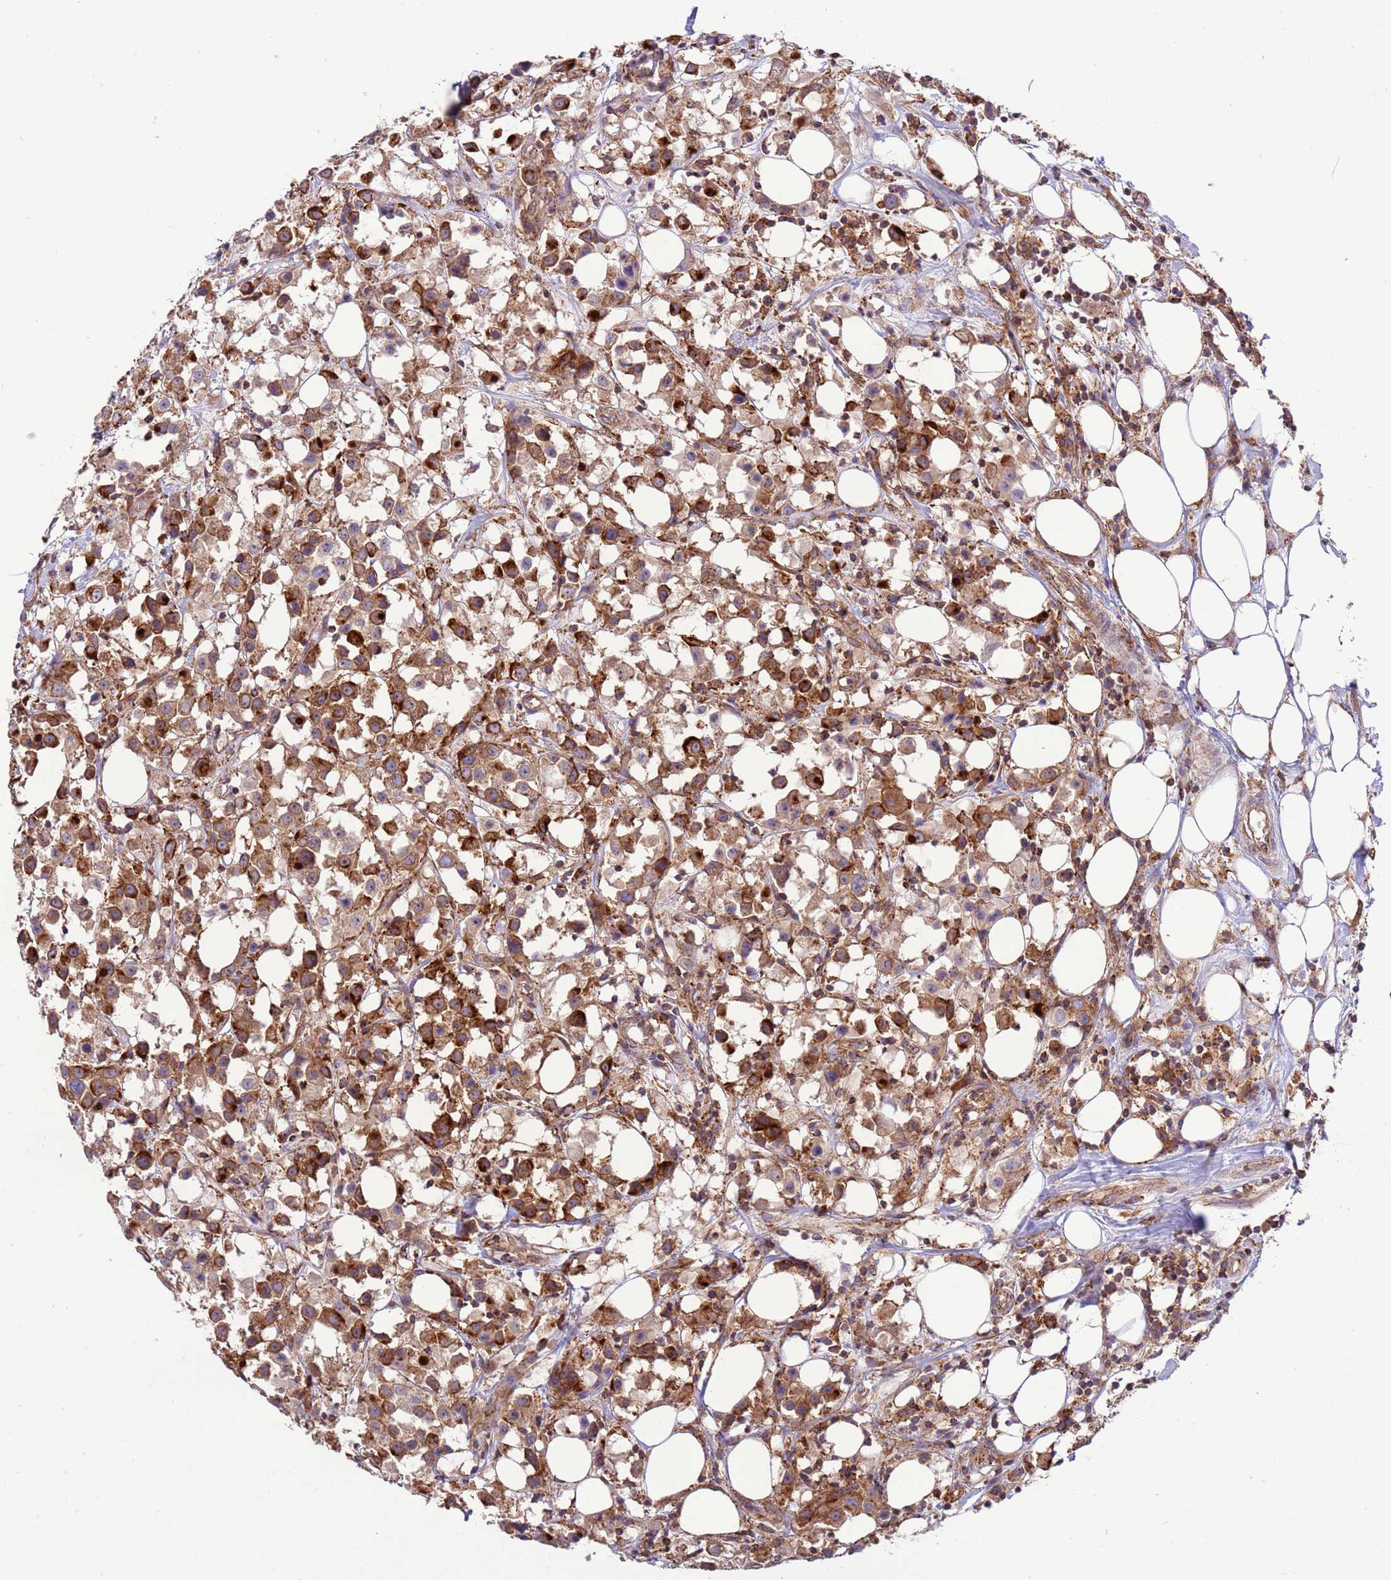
{"staining": {"intensity": "strong", "quantity": ">75%", "location": "cytoplasmic/membranous"}, "tissue": "breast cancer", "cell_type": "Tumor cells", "image_type": "cancer", "snomed": [{"axis": "morphology", "description": "Duct carcinoma"}, {"axis": "topography", "description": "Breast"}], "caption": "Invasive ductal carcinoma (breast) stained for a protein shows strong cytoplasmic/membranous positivity in tumor cells.", "gene": "DDX19B", "patient": {"sex": "female", "age": 61}}